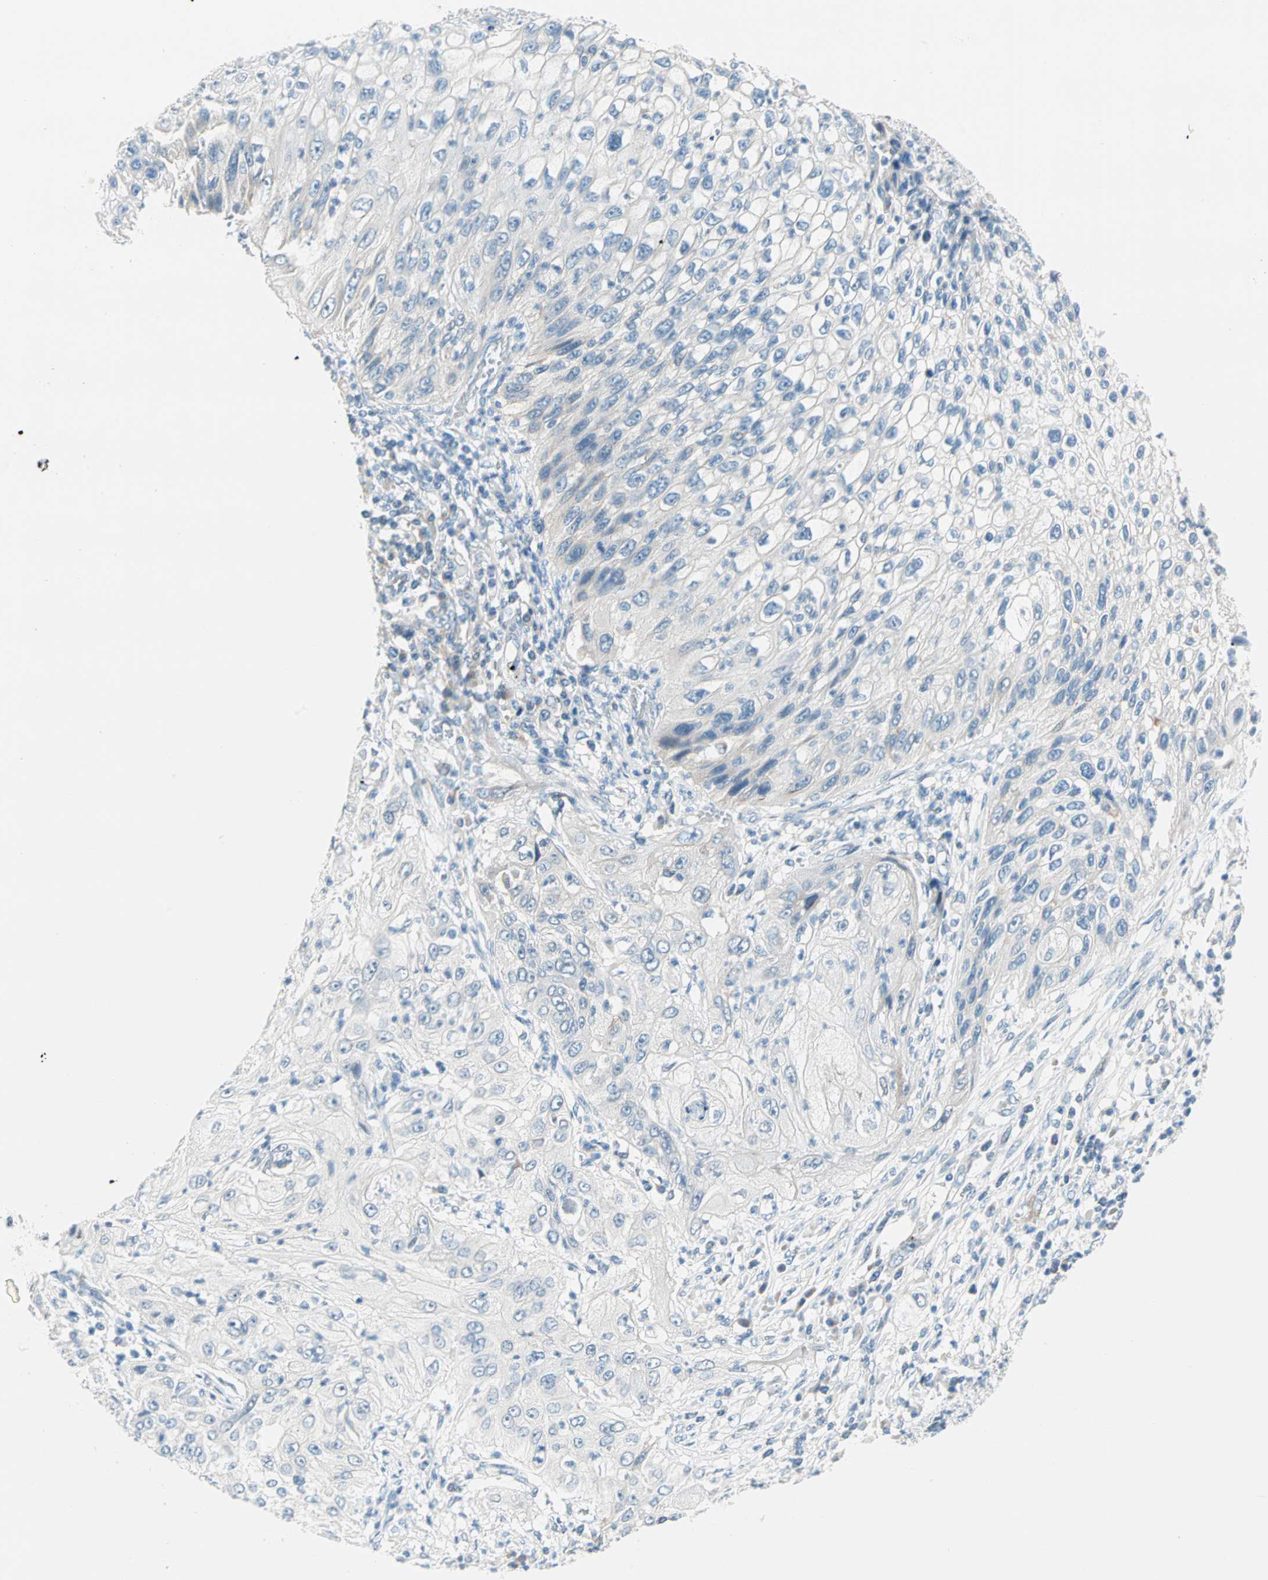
{"staining": {"intensity": "negative", "quantity": "none", "location": "none"}, "tissue": "lung cancer", "cell_type": "Tumor cells", "image_type": "cancer", "snomed": [{"axis": "morphology", "description": "Inflammation, NOS"}, {"axis": "morphology", "description": "Squamous cell carcinoma, NOS"}, {"axis": "topography", "description": "Lymph node"}, {"axis": "topography", "description": "Soft tissue"}, {"axis": "topography", "description": "Lung"}], "caption": "IHC histopathology image of neoplastic tissue: human lung squamous cell carcinoma stained with DAB demonstrates no significant protein staining in tumor cells.", "gene": "TMEM163", "patient": {"sex": "male", "age": 66}}